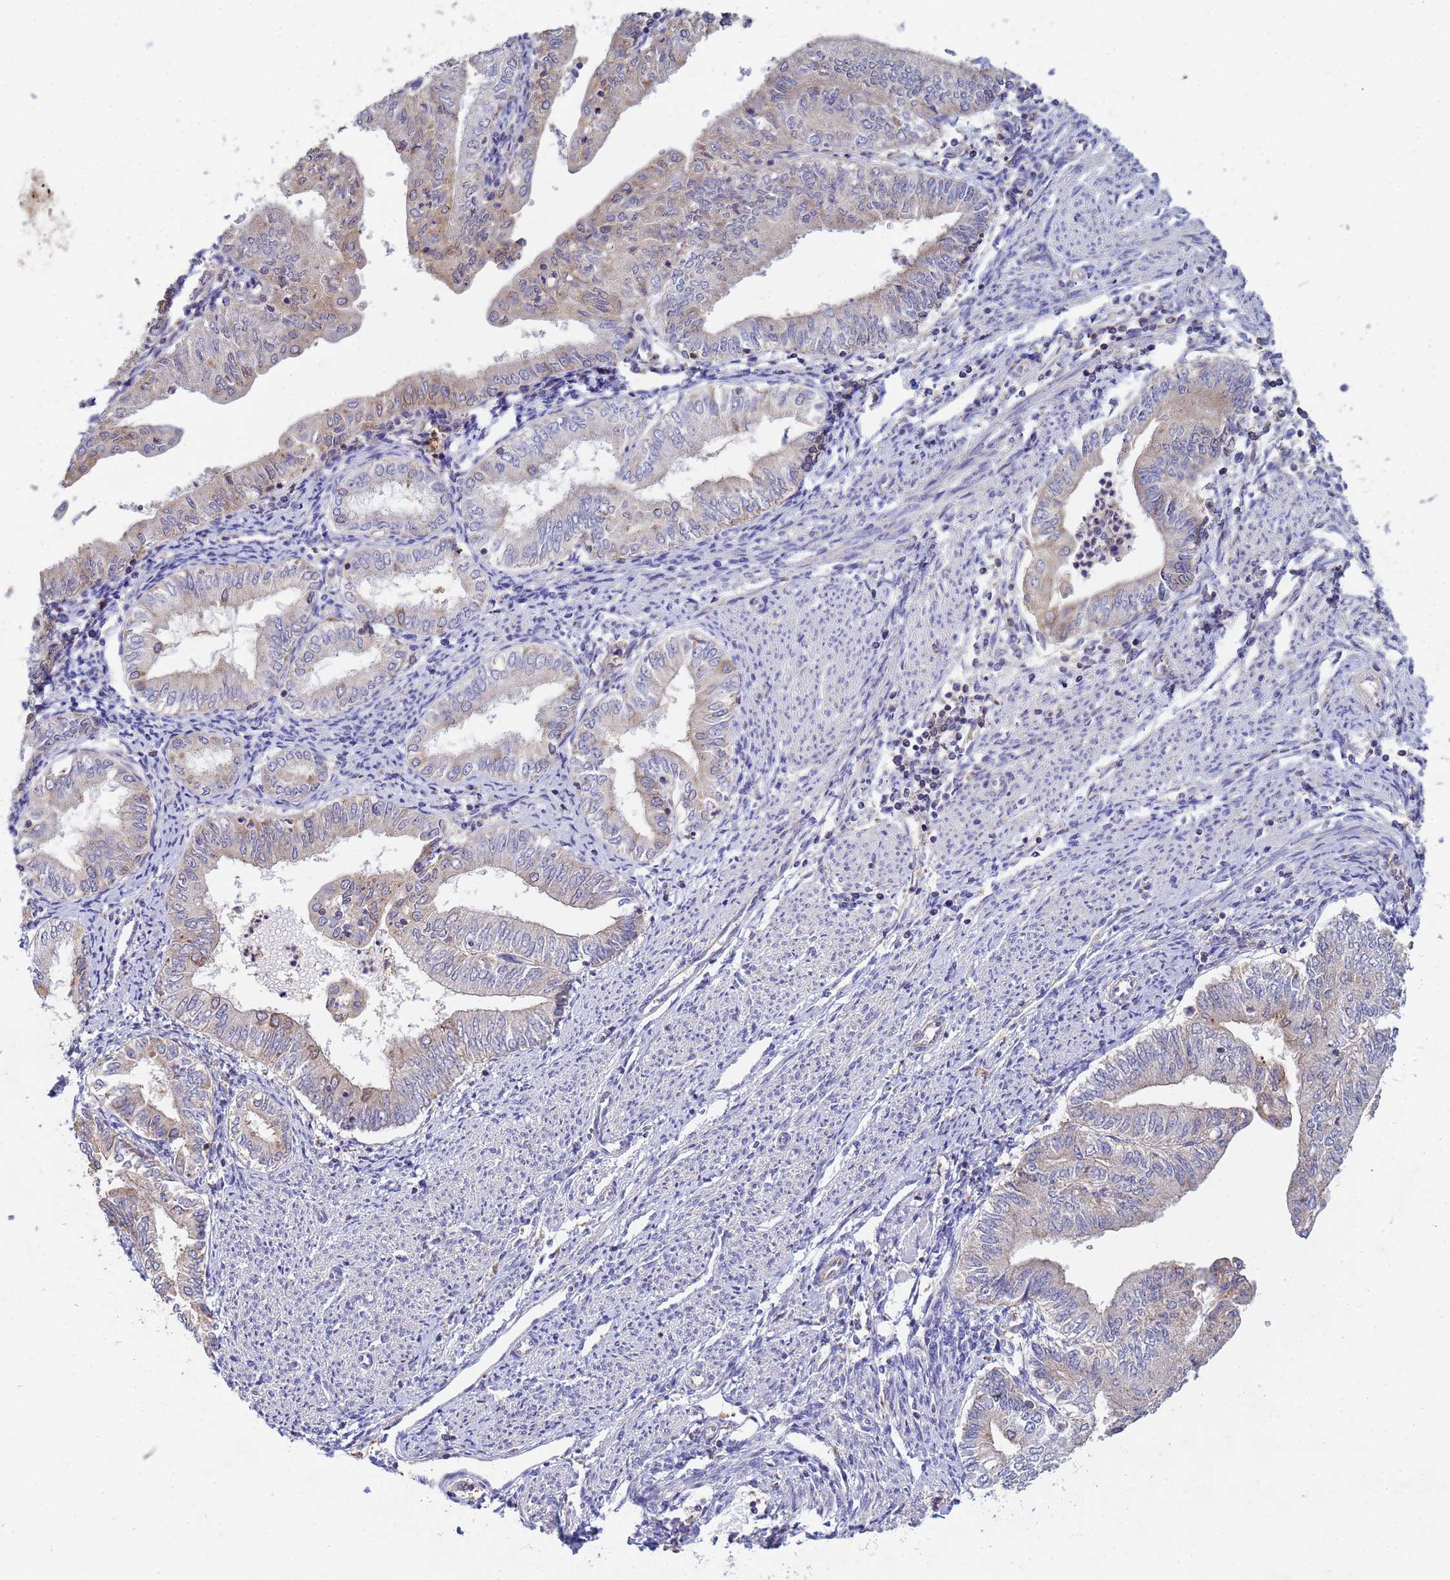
{"staining": {"intensity": "weak", "quantity": "<25%", "location": "cytoplasmic/membranous"}, "tissue": "endometrial cancer", "cell_type": "Tumor cells", "image_type": "cancer", "snomed": [{"axis": "morphology", "description": "Adenocarcinoma, NOS"}, {"axis": "topography", "description": "Endometrium"}], "caption": "IHC histopathology image of neoplastic tissue: human endometrial cancer stained with DAB exhibits no significant protein expression in tumor cells.", "gene": "CDC34", "patient": {"sex": "female", "age": 66}}